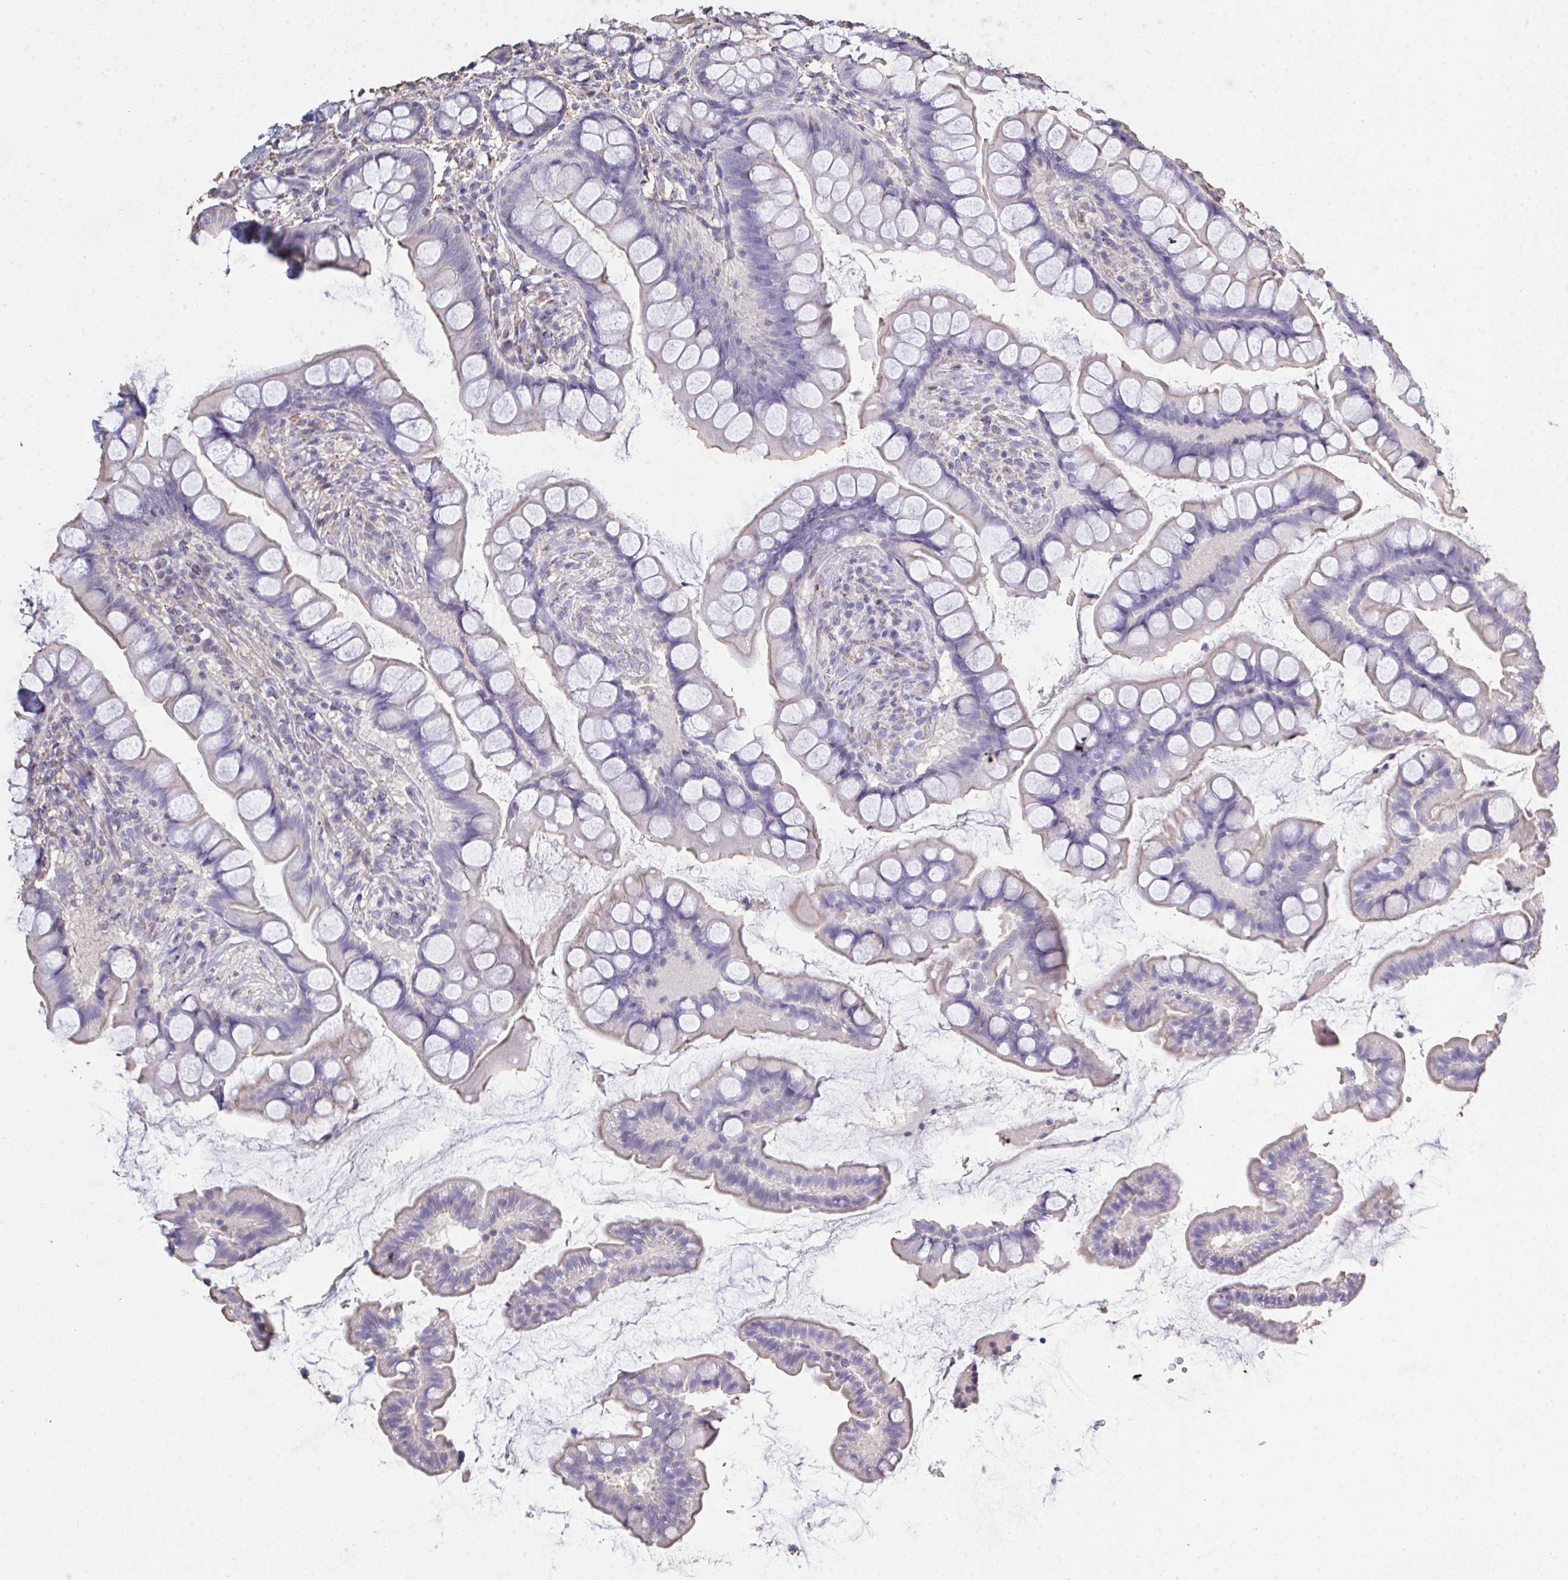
{"staining": {"intensity": "negative", "quantity": "none", "location": "none"}, "tissue": "small intestine", "cell_type": "Glandular cells", "image_type": "normal", "snomed": [{"axis": "morphology", "description": "Normal tissue, NOS"}, {"axis": "topography", "description": "Small intestine"}], "caption": "Unremarkable small intestine was stained to show a protein in brown. There is no significant expression in glandular cells. (DAB (3,3'-diaminobenzidine) immunohistochemistry (IHC), high magnification).", "gene": "IL23R", "patient": {"sex": "male", "age": 70}}